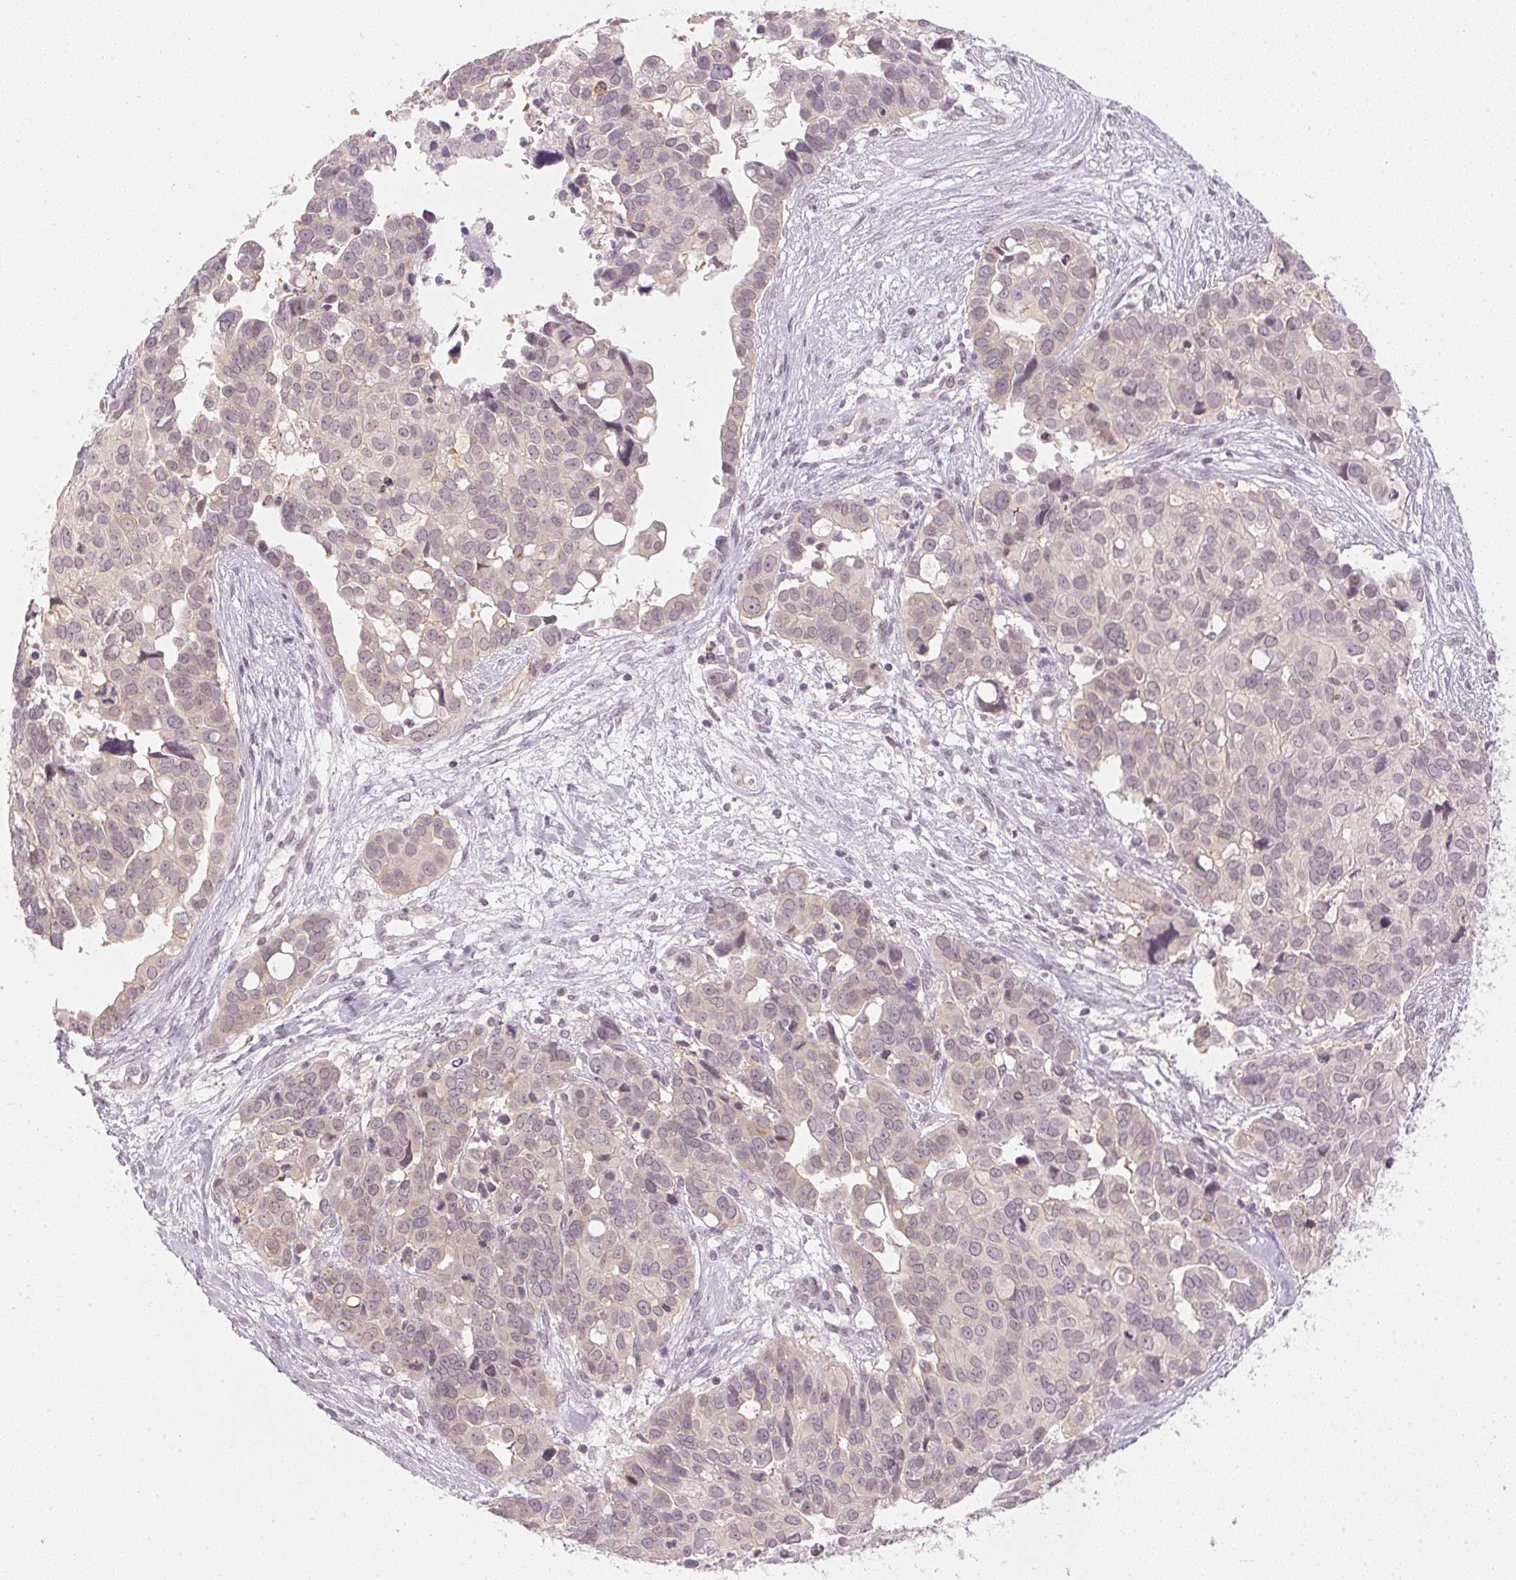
{"staining": {"intensity": "weak", "quantity": "<25%", "location": "nuclear"}, "tissue": "ovarian cancer", "cell_type": "Tumor cells", "image_type": "cancer", "snomed": [{"axis": "morphology", "description": "Carcinoma, endometroid"}, {"axis": "topography", "description": "Ovary"}], "caption": "An IHC histopathology image of ovarian endometroid carcinoma is shown. There is no staining in tumor cells of ovarian endometroid carcinoma.", "gene": "KPRP", "patient": {"sex": "female", "age": 78}}